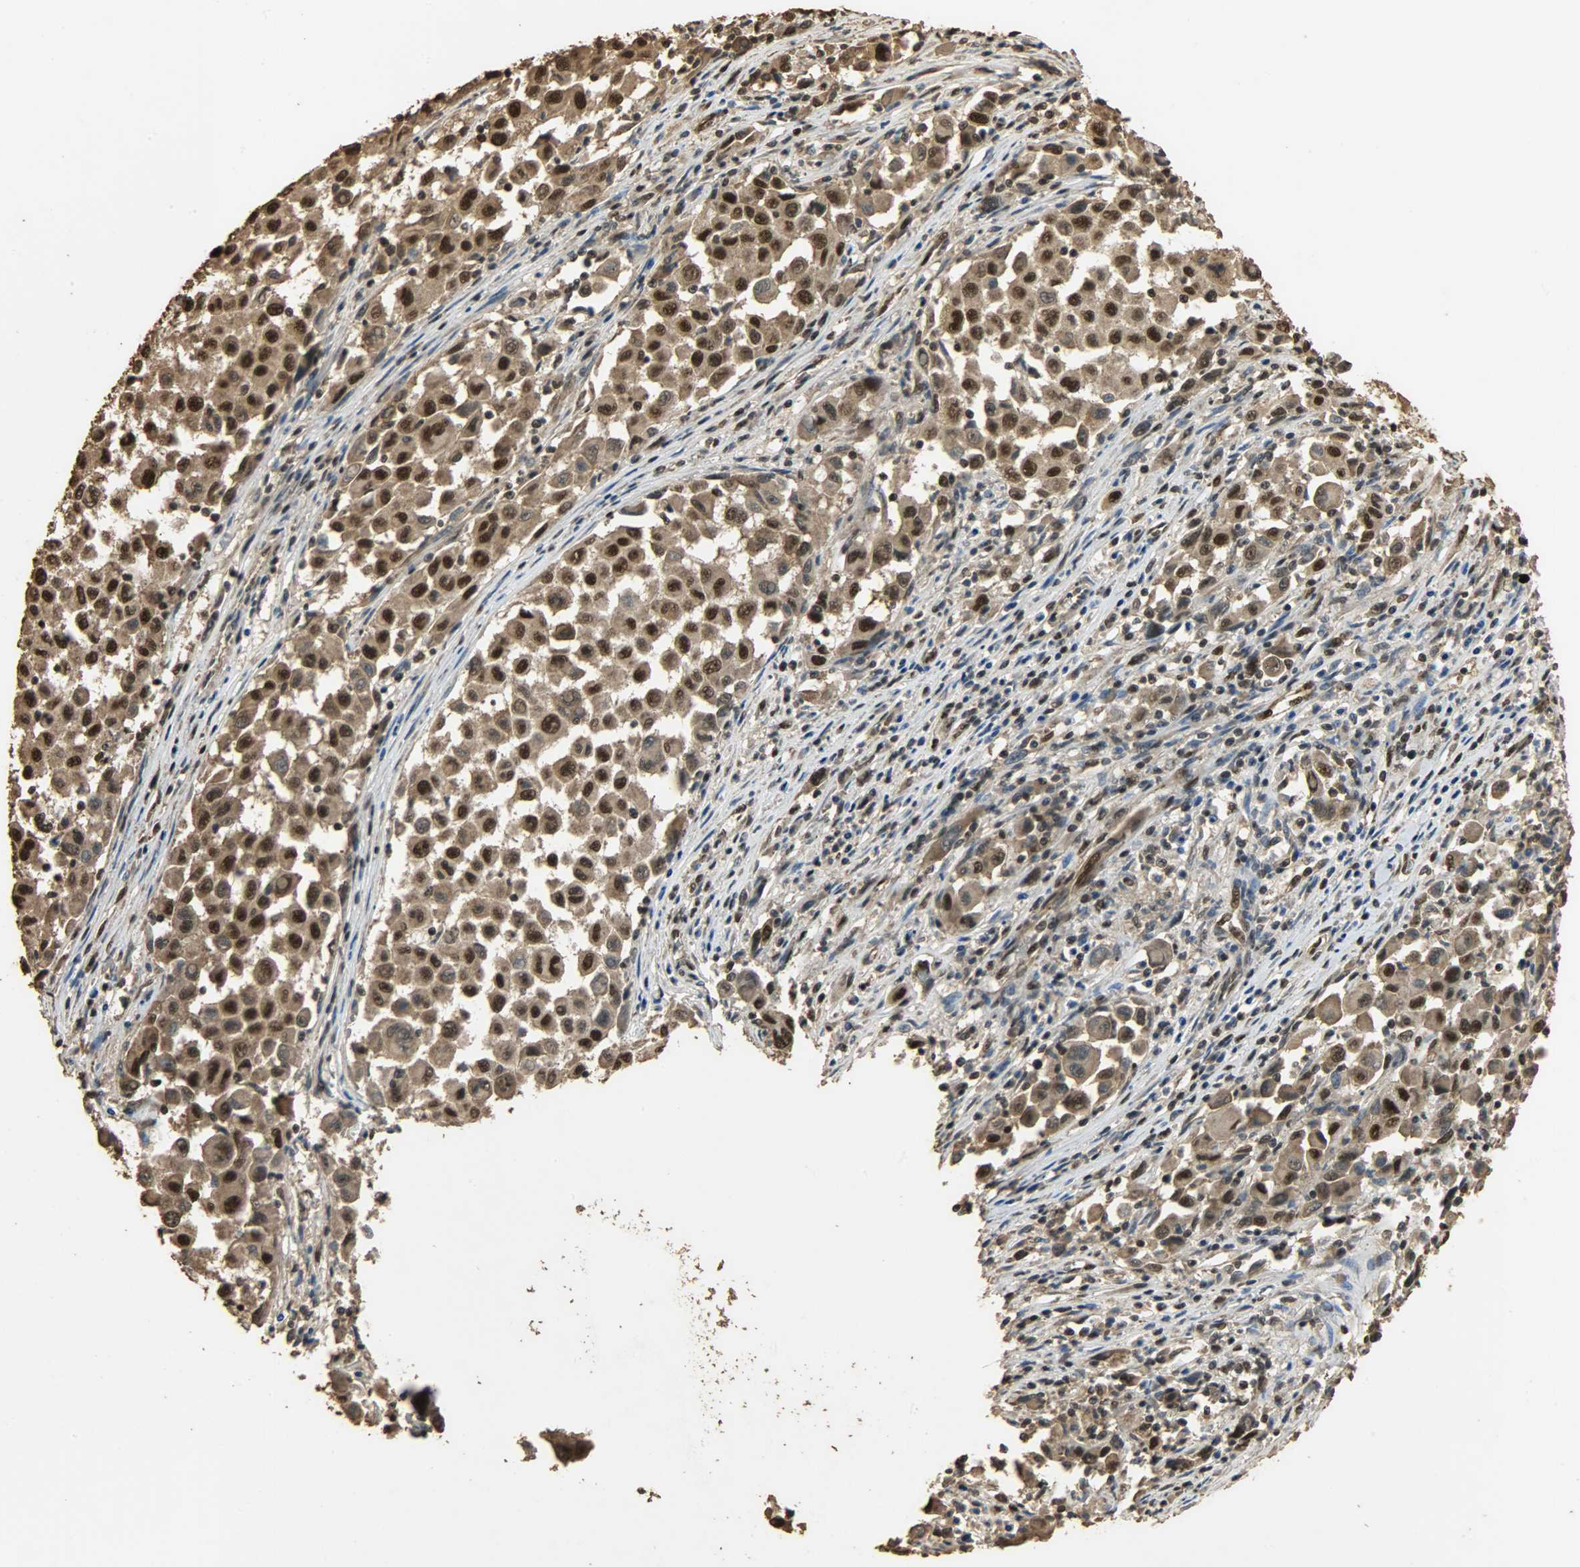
{"staining": {"intensity": "strong", "quantity": ">75%", "location": "cytoplasmic/membranous,nuclear"}, "tissue": "melanoma", "cell_type": "Tumor cells", "image_type": "cancer", "snomed": [{"axis": "morphology", "description": "Malignant melanoma, Metastatic site"}, {"axis": "topography", "description": "Lymph node"}], "caption": "About >75% of tumor cells in melanoma exhibit strong cytoplasmic/membranous and nuclear protein expression as visualized by brown immunohistochemical staining.", "gene": "CCNT2", "patient": {"sex": "male", "age": 61}}